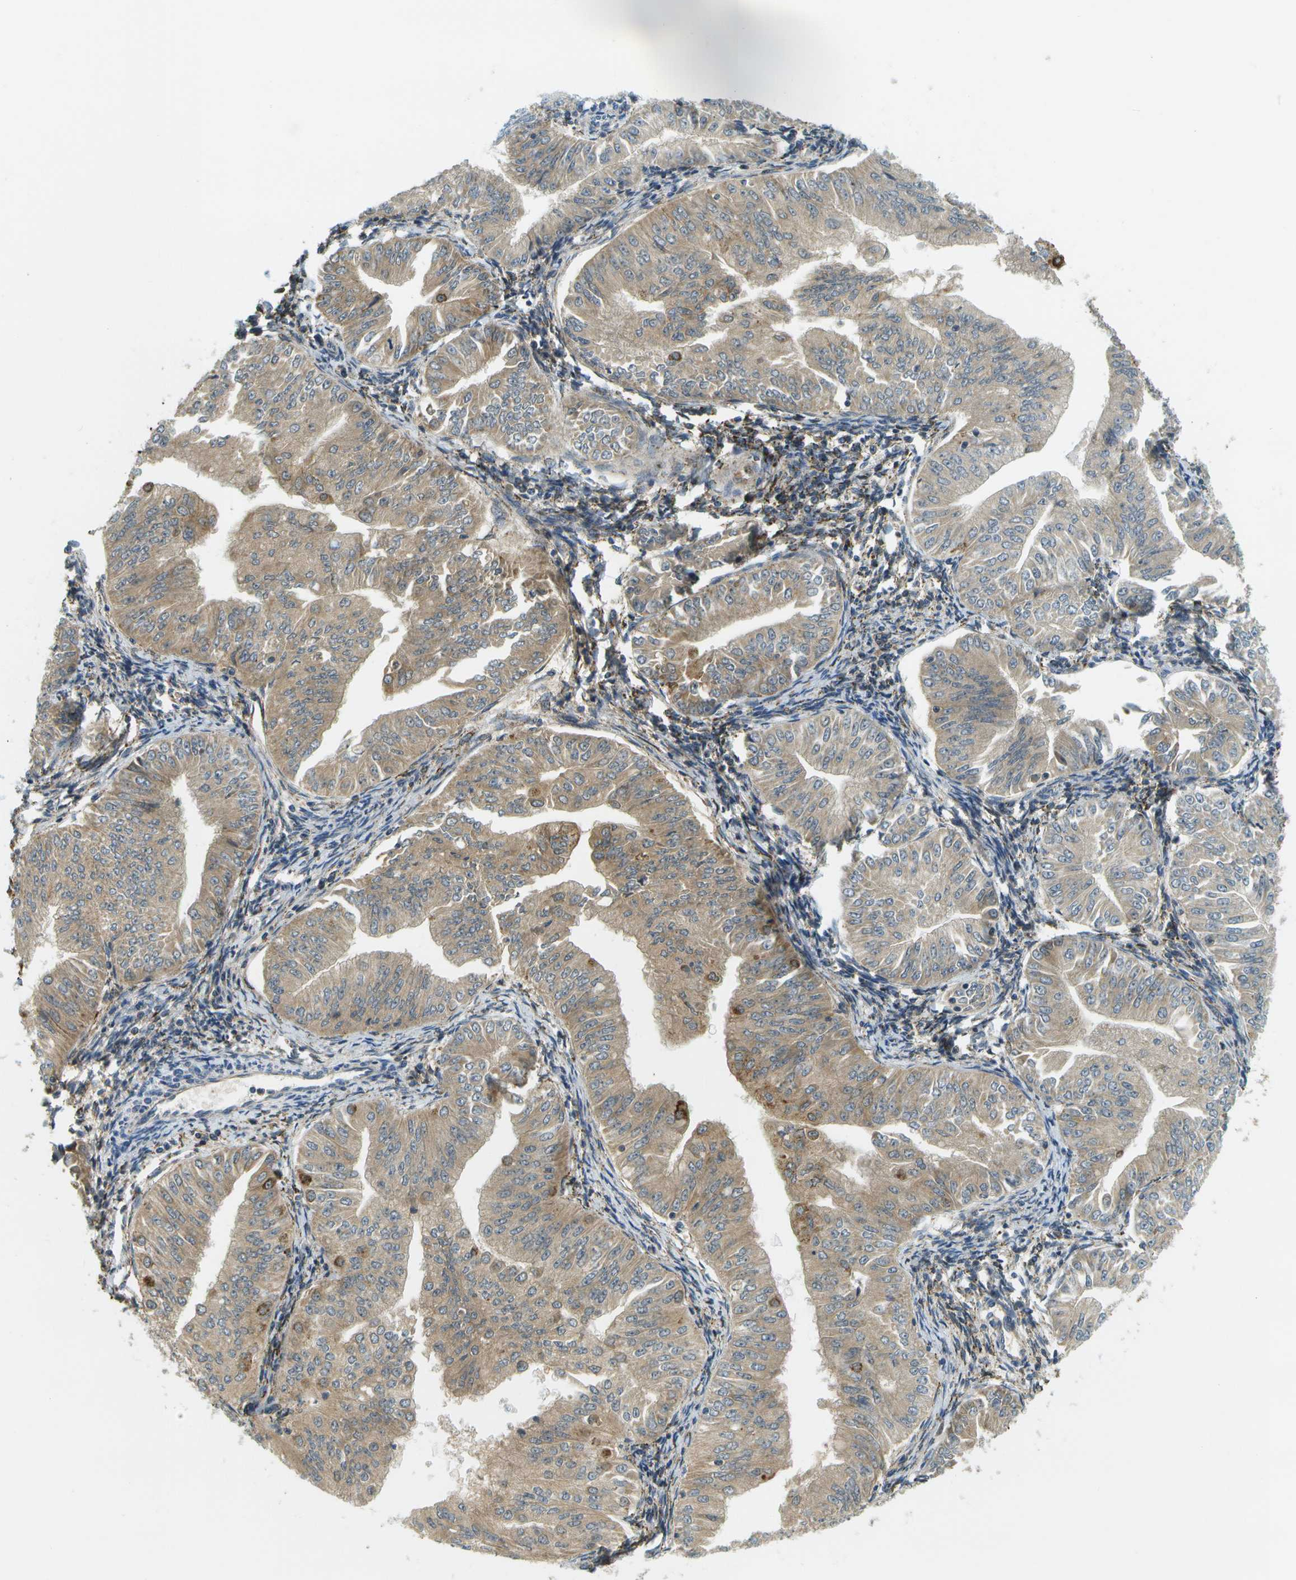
{"staining": {"intensity": "weak", "quantity": ">75%", "location": "cytoplasmic/membranous"}, "tissue": "endometrial cancer", "cell_type": "Tumor cells", "image_type": "cancer", "snomed": [{"axis": "morphology", "description": "Normal tissue, NOS"}, {"axis": "morphology", "description": "Adenocarcinoma, NOS"}, {"axis": "topography", "description": "Endometrium"}], "caption": "Tumor cells display weak cytoplasmic/membranous positivity in approximately >75% of cells in adenocarcinoma (endometrial).", "gene": "HLCS", "patient": {"sex": "female", "age": 53}}